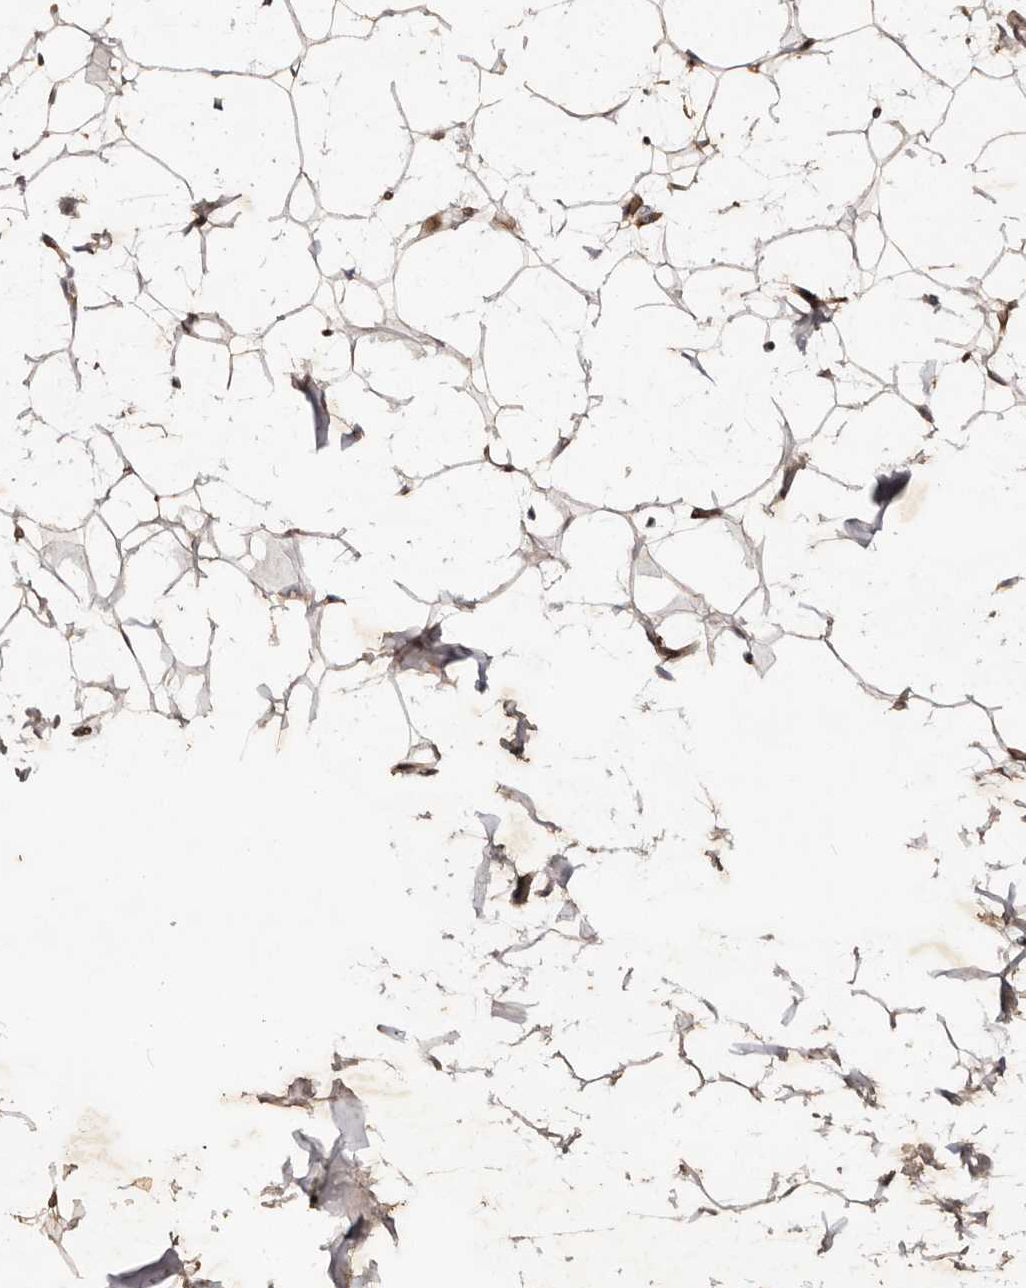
{"staining": {"intensity": "moderate", "quantity": ">75%", "location": "cytoplasmic/membranous"}, "tissue": "adipose tissue", "cell_type": "Adipocytes", "image_type": "normal", "snomed": [{"axis": "morphology", "description": "Normal tissue, NOS"}, {"axis": "topography", "description": "Breast"}], "caption": "Protein analysis of benign adipose tissue reveals moderate cytoplasmic/membranous expression in approximately >75% of adipocytes.", "gene": "PKIB", "patient": {"sex": "female", "age": 23}}